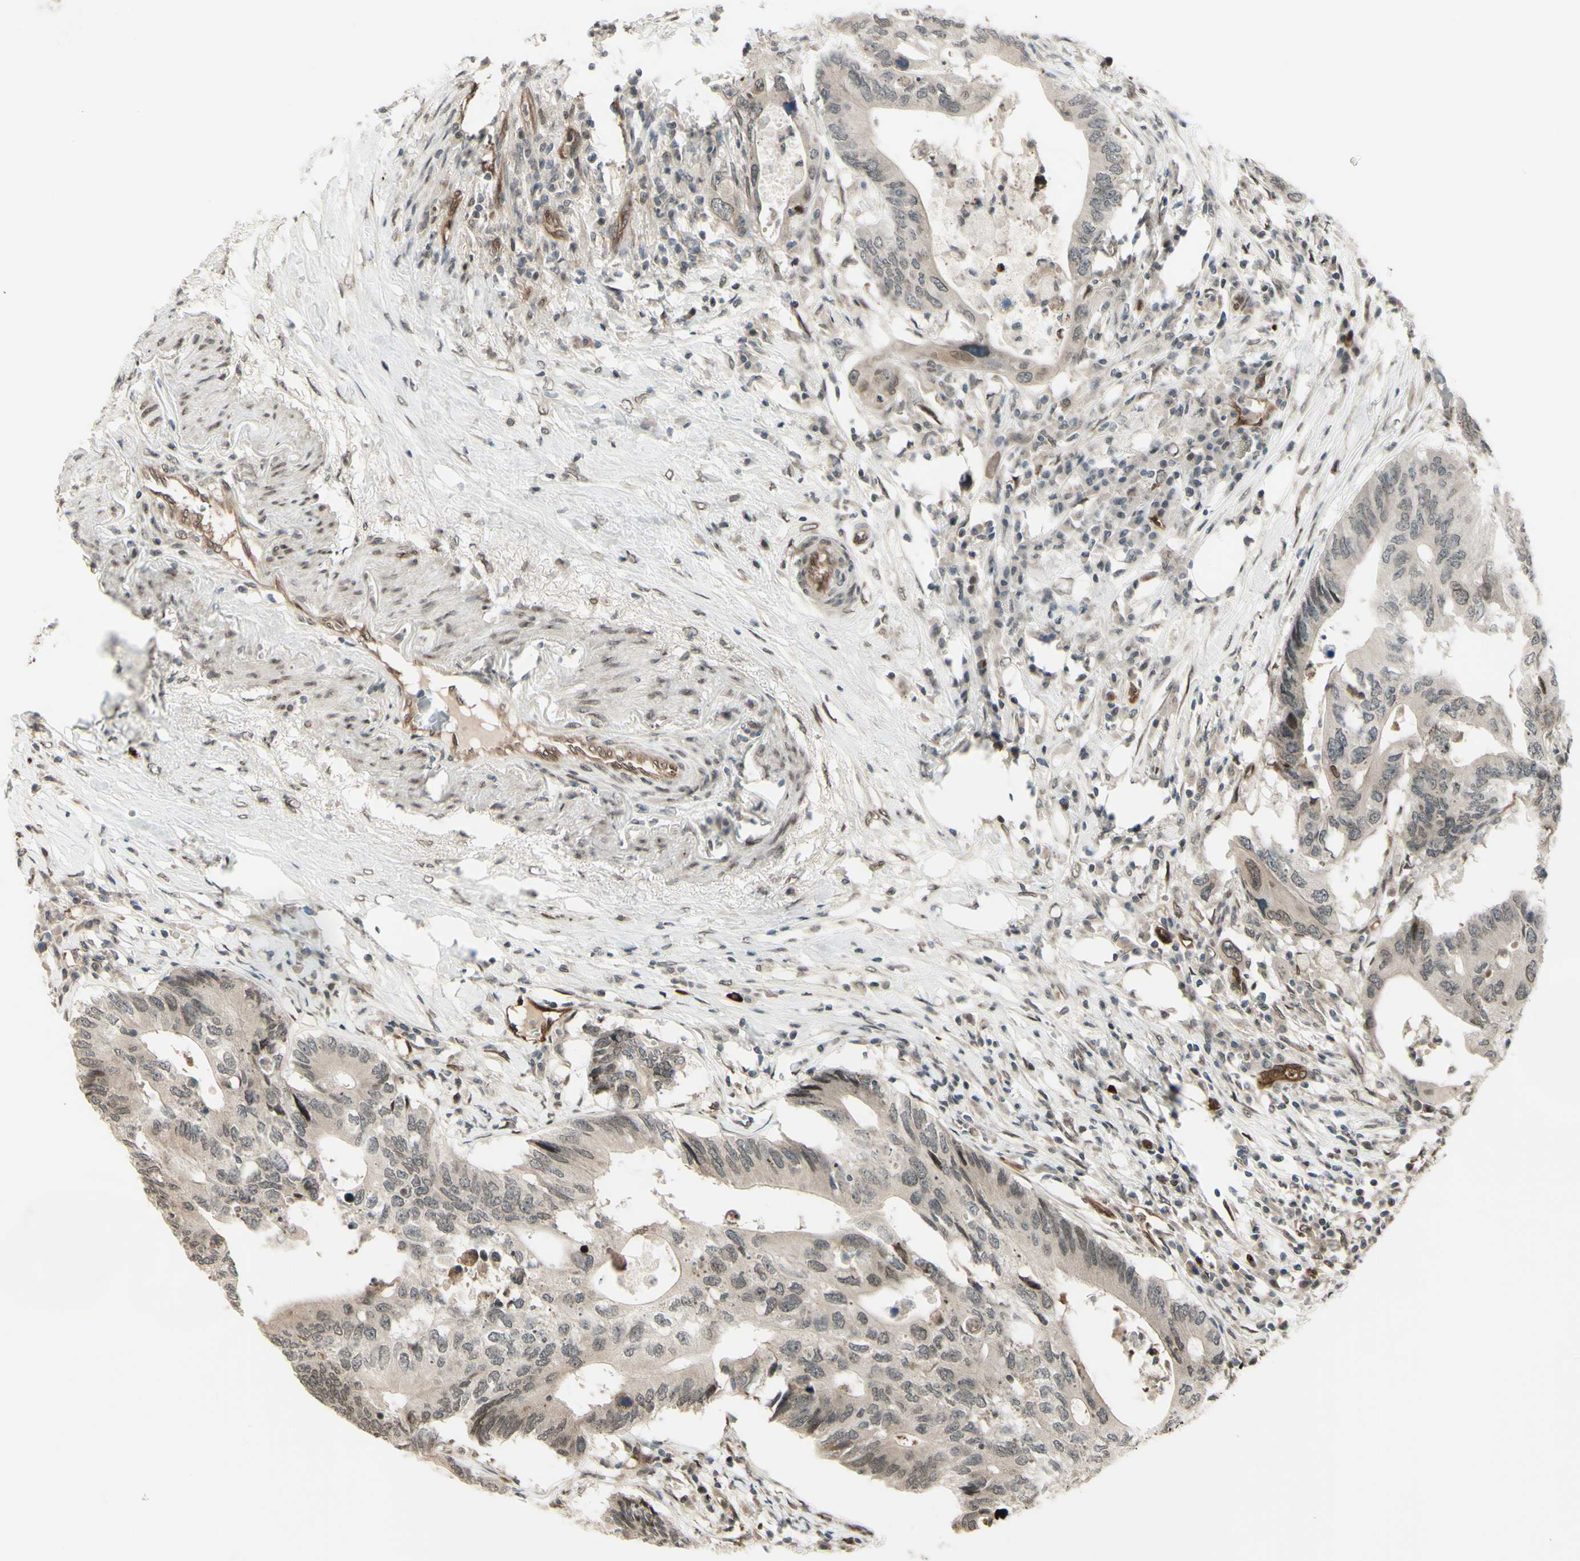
{"staining": {"intensity": "weak", "quantity": "25%-75%", "location": "cytoplasmic/membranous"}, "tissue": "colorectal cancer", "cell_type": "Tumor cells", "image_type": "cancer", "snomed": [{"axis": "morphology", "description": "Adenocarcinoma, NOS"}, {"axis": "topography", "description": "Colon"}], "caption": "Immunohistochemistry (IHC) (DAB) staining of colorectal cancer displays weak cytoplasmic/membranous protein expression in approximately 25%-75% of tumor cells. The protein is stained brown, and the nuclei are stained in blue (DAB (3,3'-diaminobenzidine) IHC with brightfield microscopy, high magnification).", "gene": "MLF2", "patient": {"sex": "male", "age": 71}}